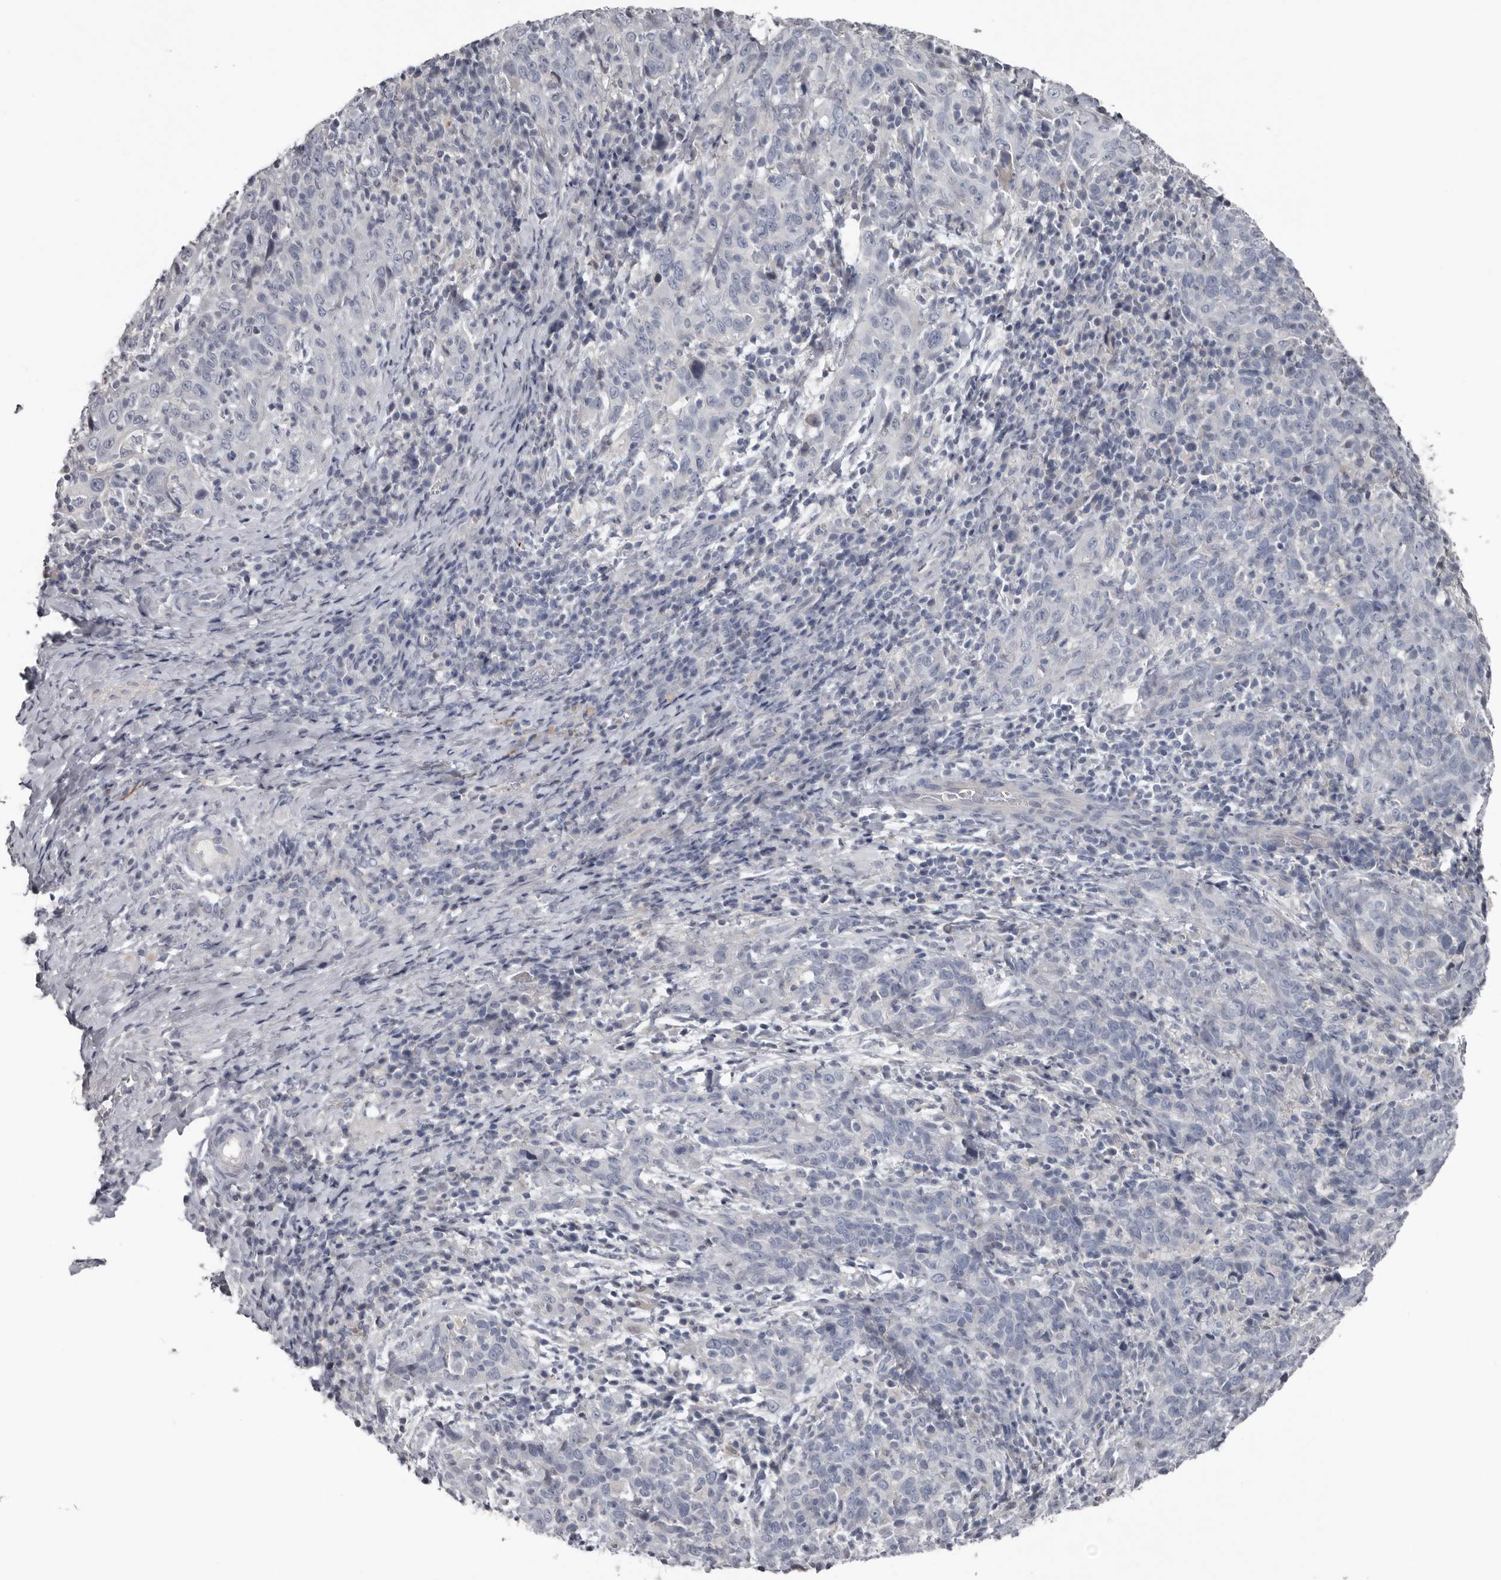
{"staining": {"intensity": "negative", "quantity": "none", "location": "none"}, "tissue": "cervical cancer", "cell_type": "Tumor cells", "image_type": "cancer", "snomed": [{"axis": "morphology", "description": "Squamous cell carcinoma, NOS"}, {"axis": "topography", "description": "Cervix"}], "caption": "Immunohistochemical staining of human cervical cancer reveals no significant expression in tumor cells.", "gene": "FABP7", "patient": {"sex": "female", "age": 46}}